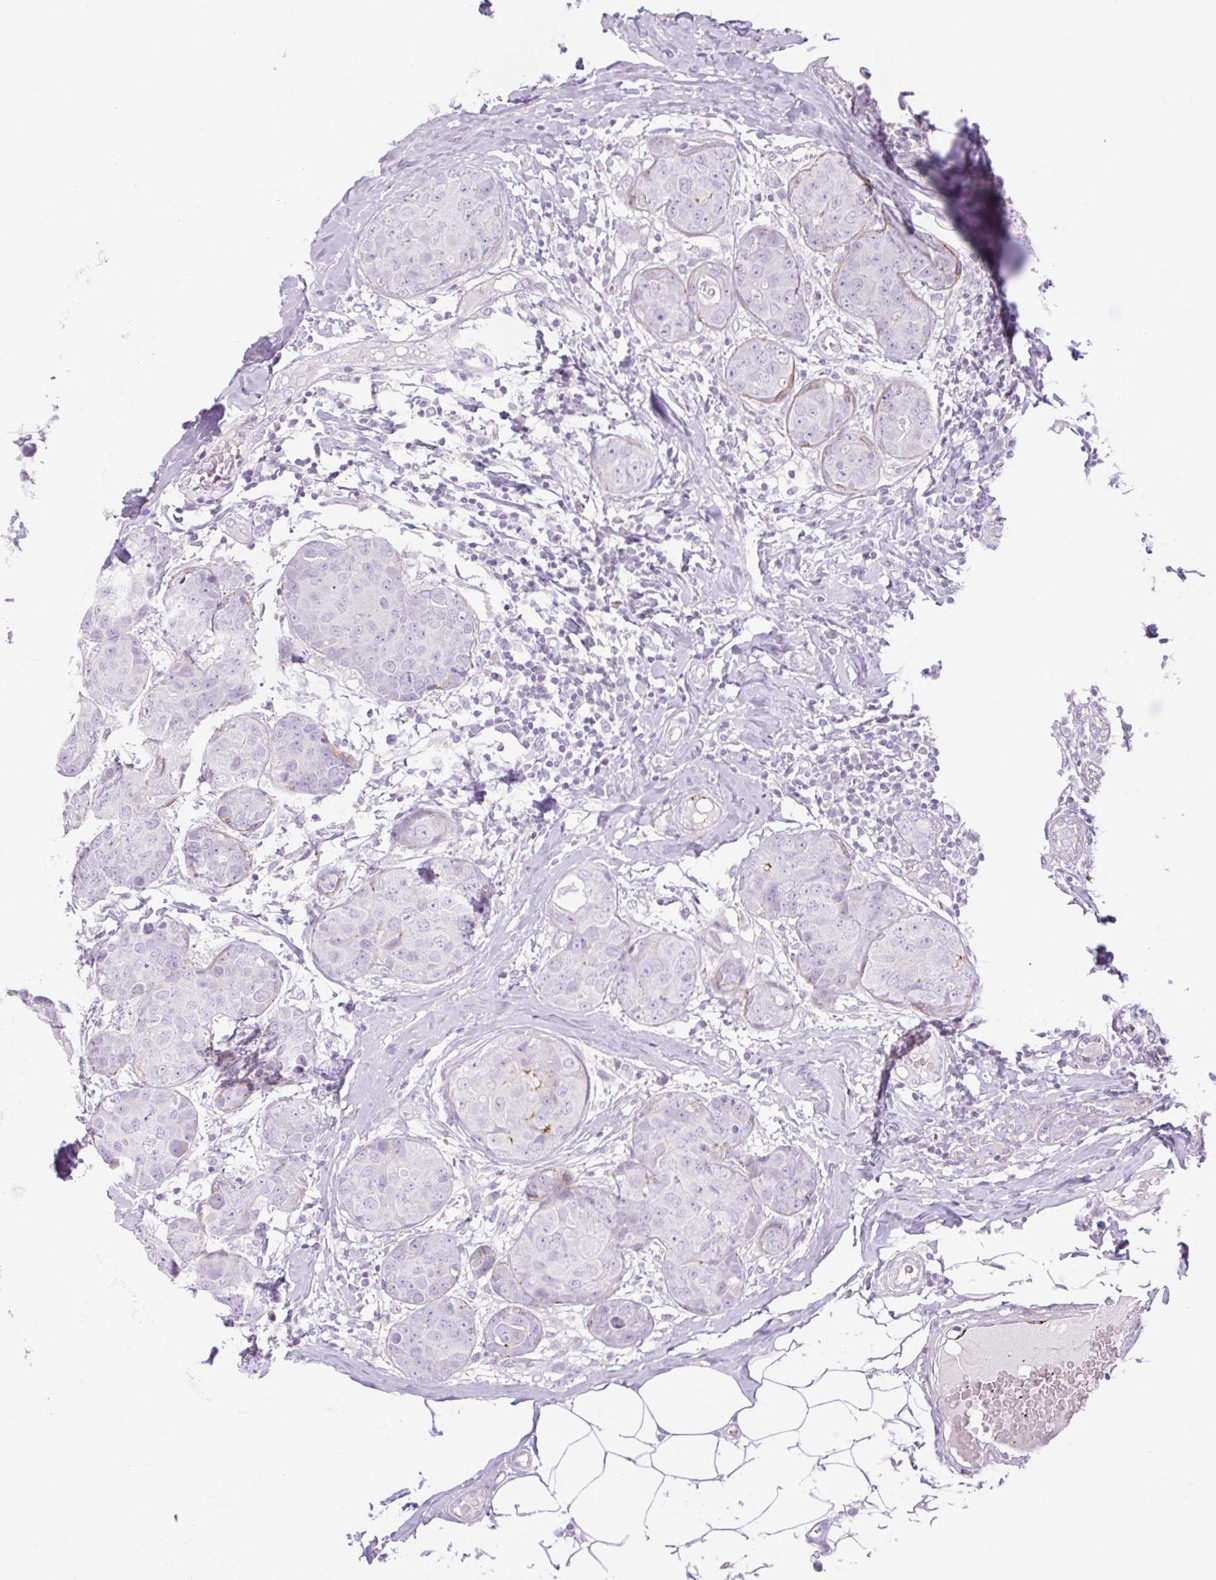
{"staining": {"intensity": "negative", "quantity": "none", "location": "none"}, "tissue": "breast cancer", "cell_type": "Tumor cells", "image_type": "cancer", "snomed": [{"axis": "morphology", "description": "Duct carcinoma"}, {"axis": "topography", "description": "Breast"}], "caption": "A high-resolution micrograph shows immunohistochemistry staining of infiltrating ductal carcinoma (breast), which exhibits no significant expression in tumor cells.", "gene": "CORO7-PAM16", "patient": {"sex": "female", "age": 43}}